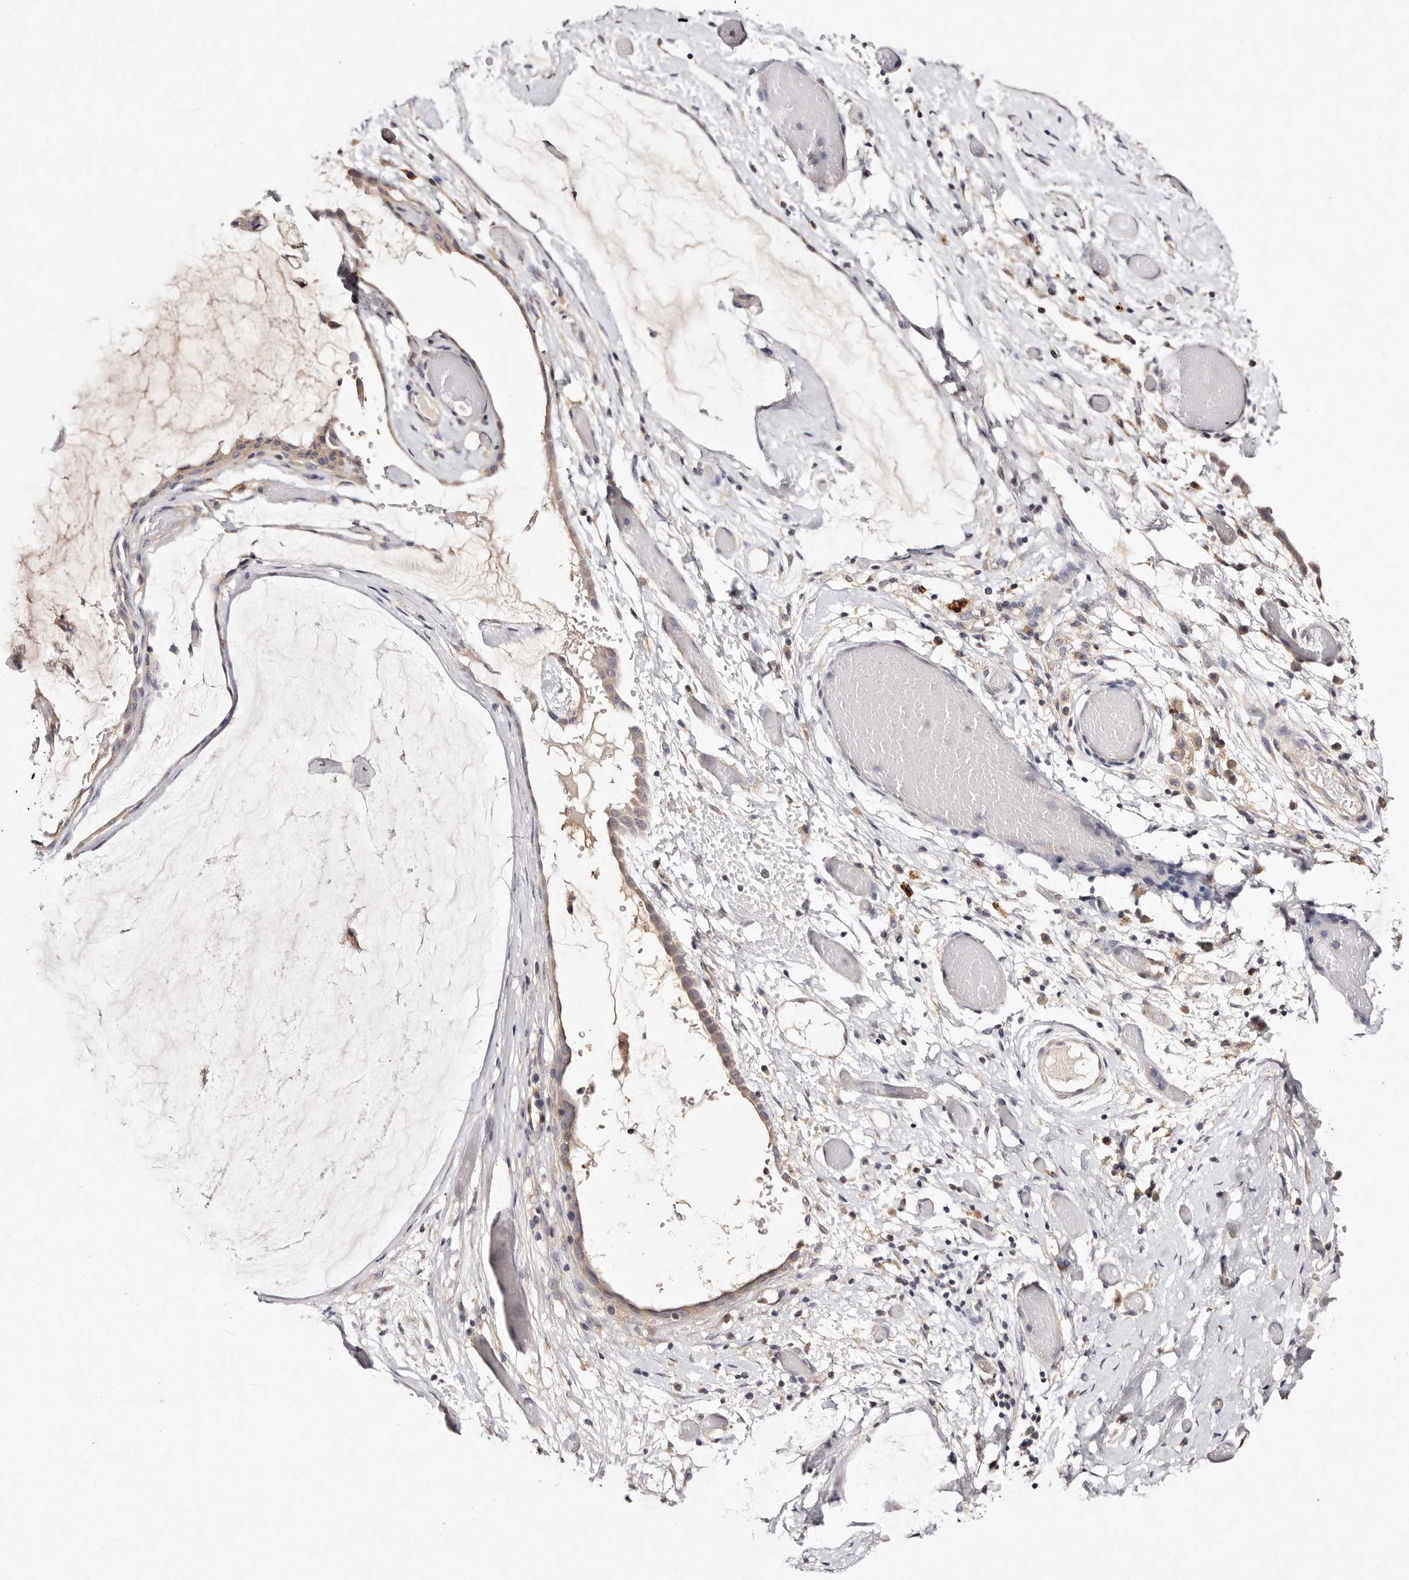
{"staining": {"intensity": "weak", "quantity": "25%-75%", "location": "cytoplasmic/membranous"}, "tissue": "ovarian cancer", "cell_type": "Tumor cells", "image_type": "cancer", "snomed": [{"axis": "morphology", "description": "Cystadenocarcinoma, mucinous, NOS"}, {"axis": "topography", "description": "Ovary"}], "caption": "Protein positivity by immunohistochemistry (IHC) displays weak cytoplasmic/membranous staining in approximately 25%-75% of tumor cells in ovarian cancer (mucinous cystadenocarcinoma).", "gene": "TSC2", "patient": {"sex": "female", "age": 39}}